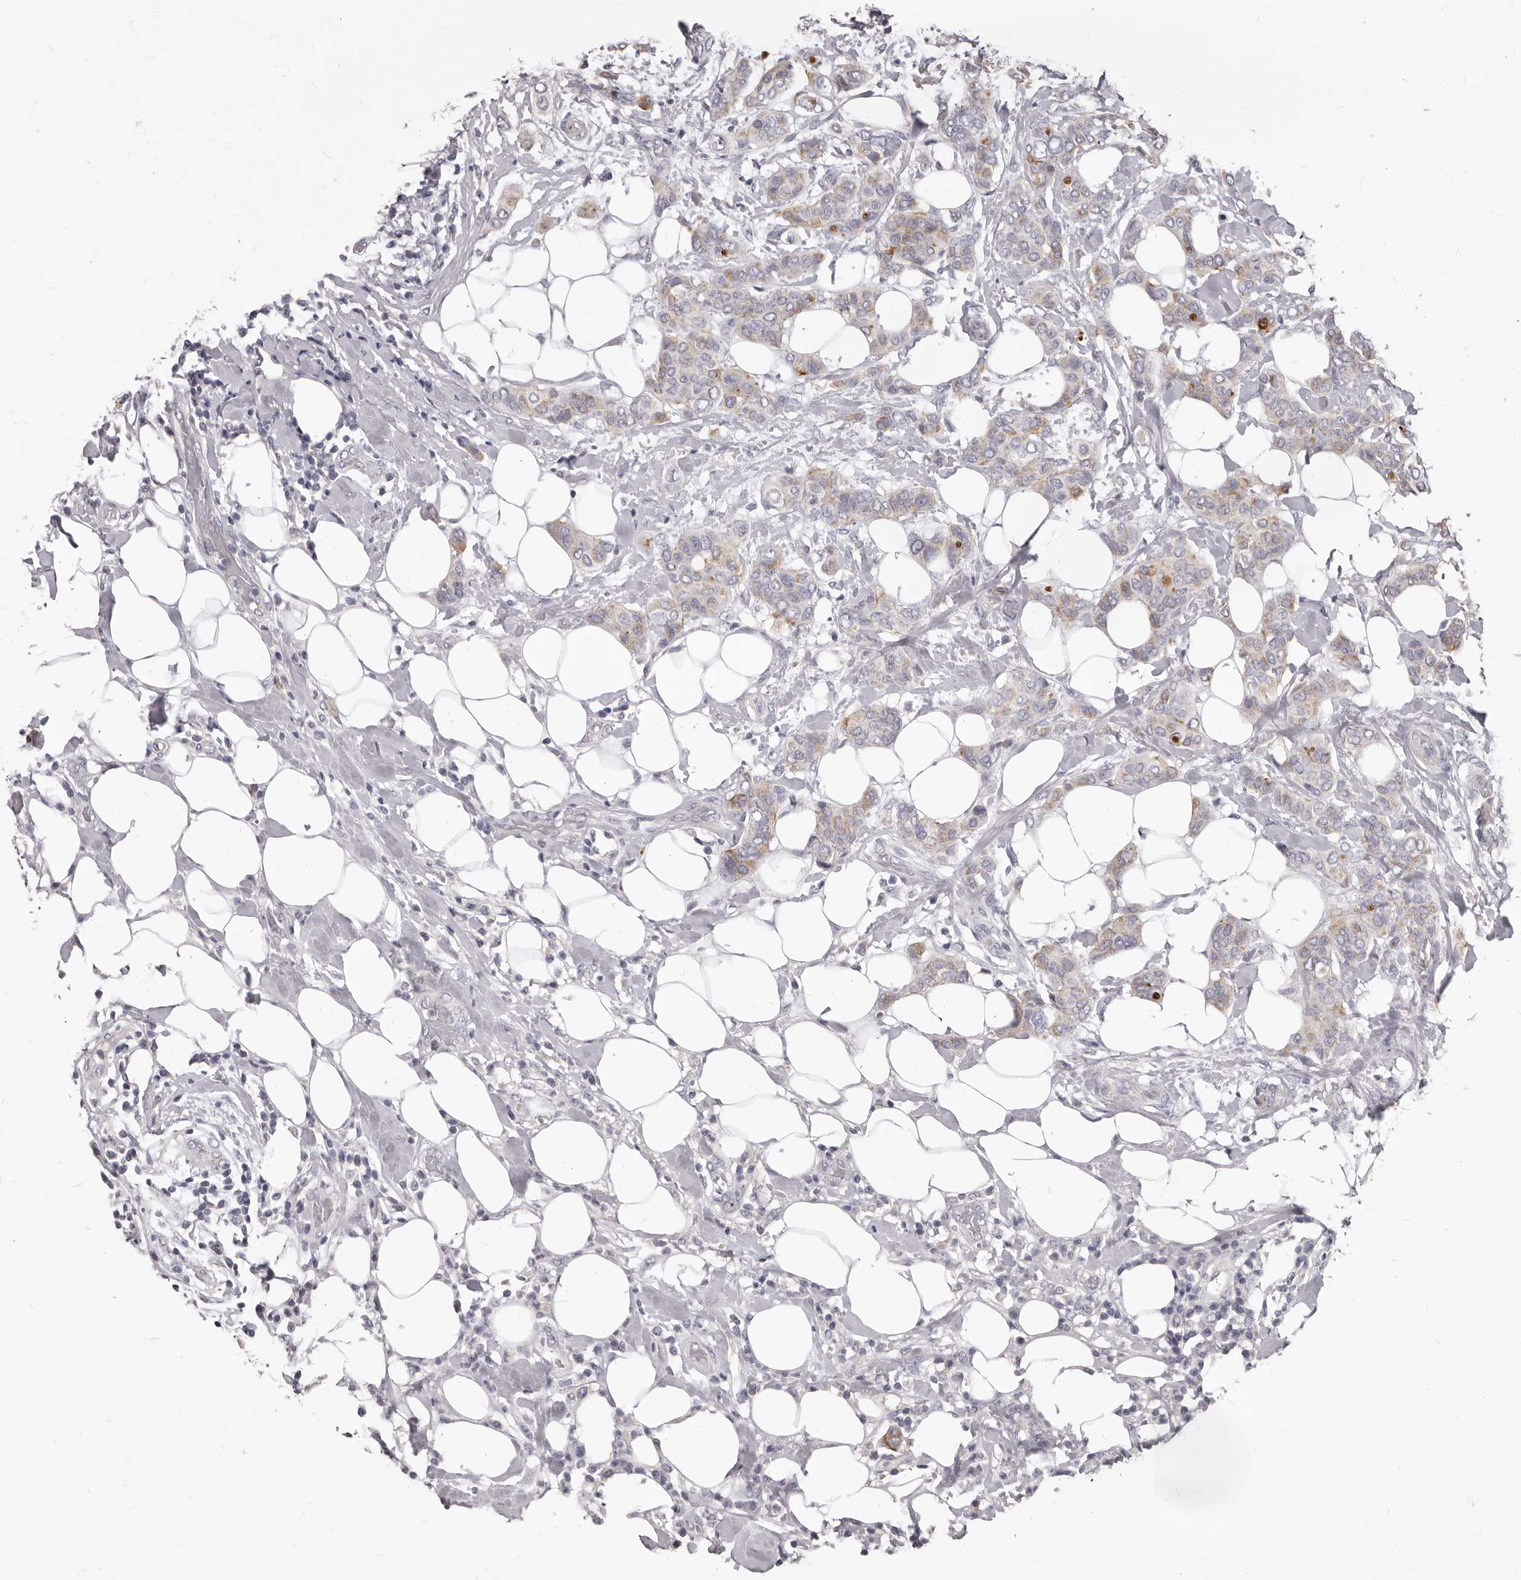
{"staining": {"intensity": "moderate", "quantity": "<25%", "location": "cytoplasmic/membranous"}, "tissue": "breast cancer", "cell_type": "Tumor cells", "image_type": "cancer", "snomed": [{"axis": "morphology", "description": "Lobular carcinoma"}, {"axis": "topography", "description": "Breast"}], "caption": "Immunohistochemistry (IHC) micrograph of breast cancer stained for a protein (brown), which reveals low levels of moderate cytoplasmic/membranous staining in approximately <25% of tumor cells.", "gene": "GPRC5C", "patient": {"sex": "female", "age": 51}}